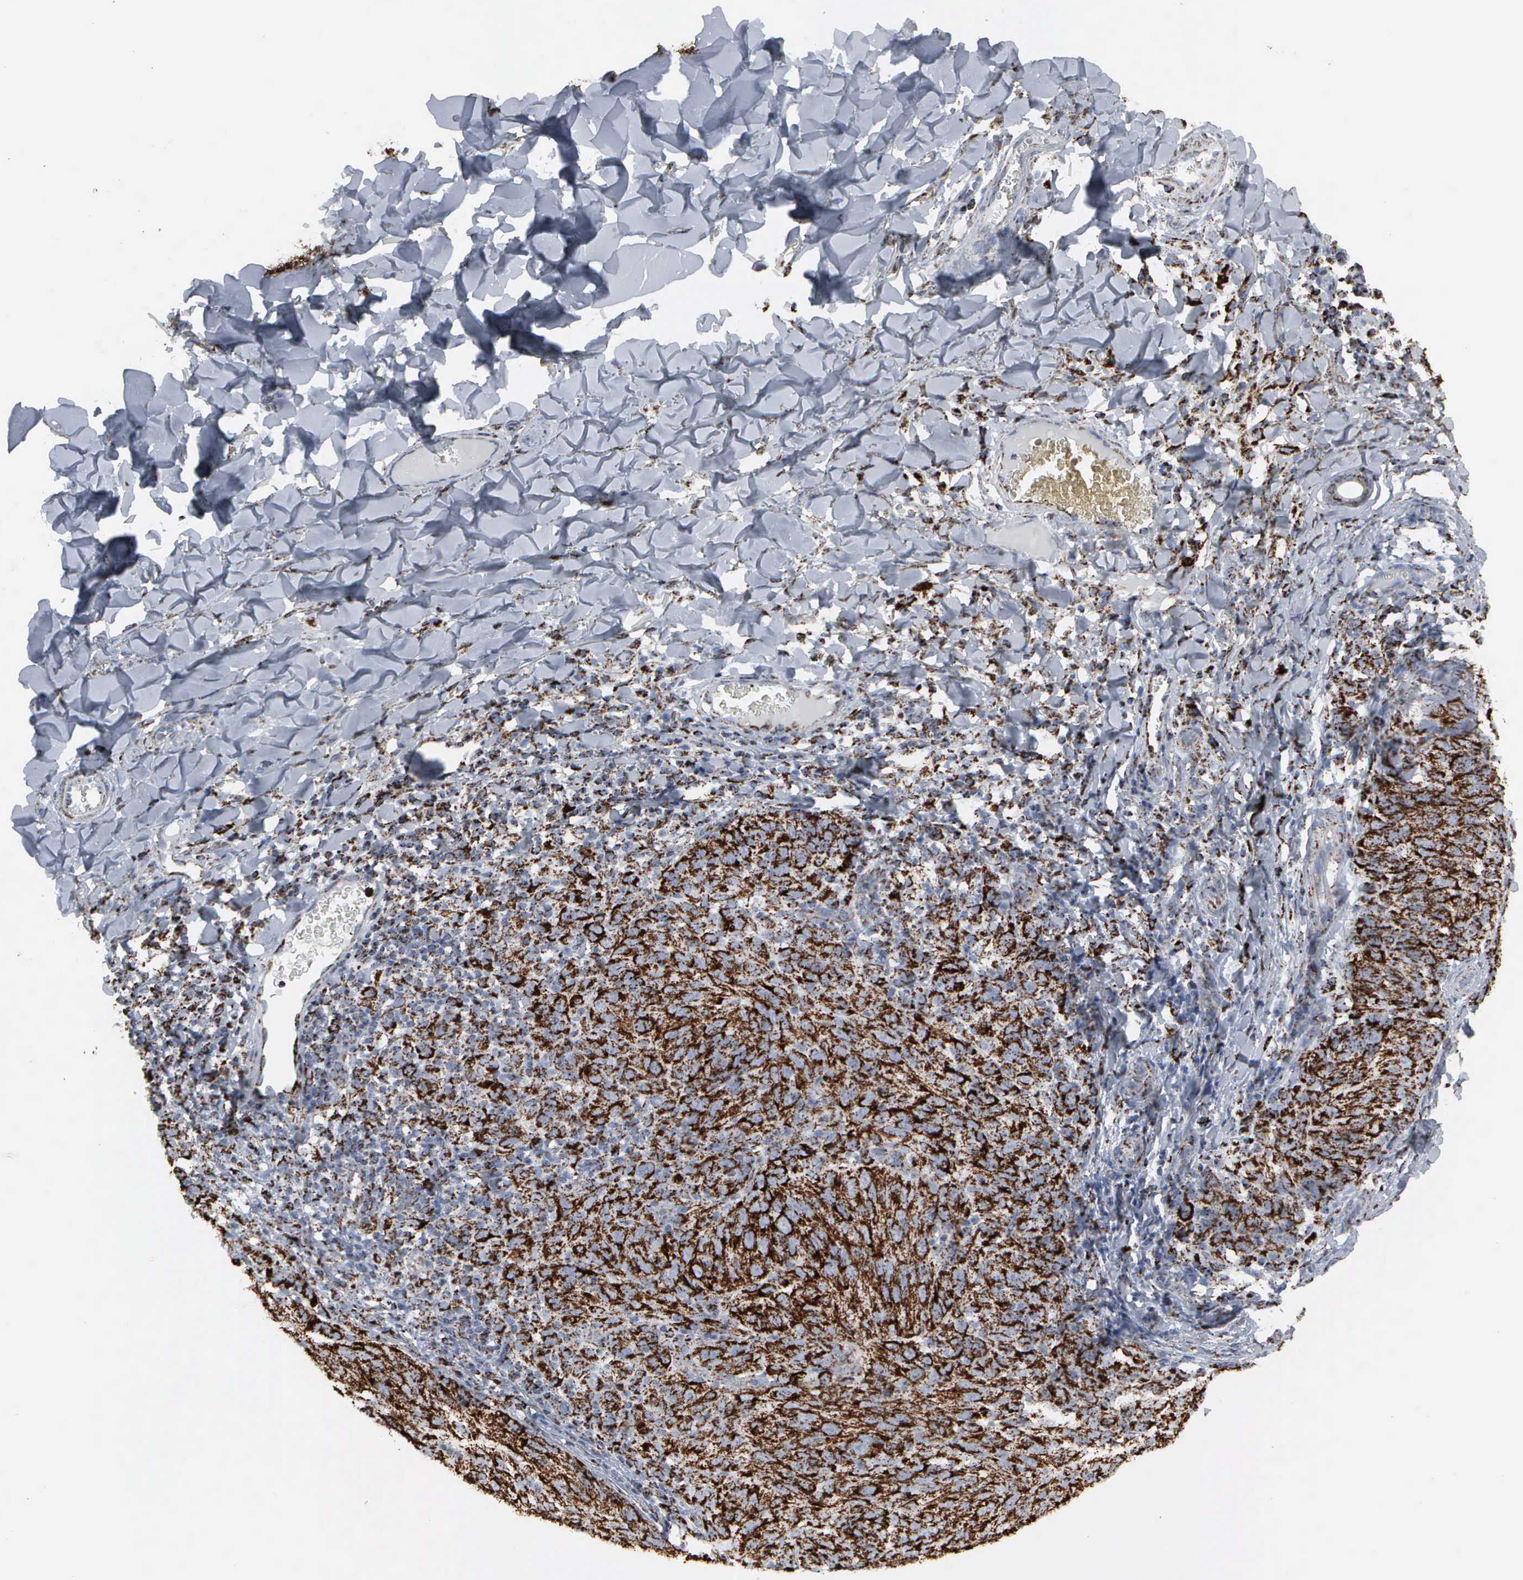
{"staining": {"intensity": "strong", "quantity": ">75%", "location": "cytoplasmic/membranous"}, "tissue": "melanoma", "cell_type": "Tumor cells", "image_type": "cancer", "snomed": [{"axis": "morphology", "description": "Malignant melanoma, NOS"}, {"axis": "topography", "description": "Skin"}], "caption": "This is an image of immunohistochemistry staining of malignant melanoma, which shows strong expression in the cytoplasmic/membranous of tumor cells.", "gene": "HSPA9", "patient": {"sex": "male", "age": 76}}